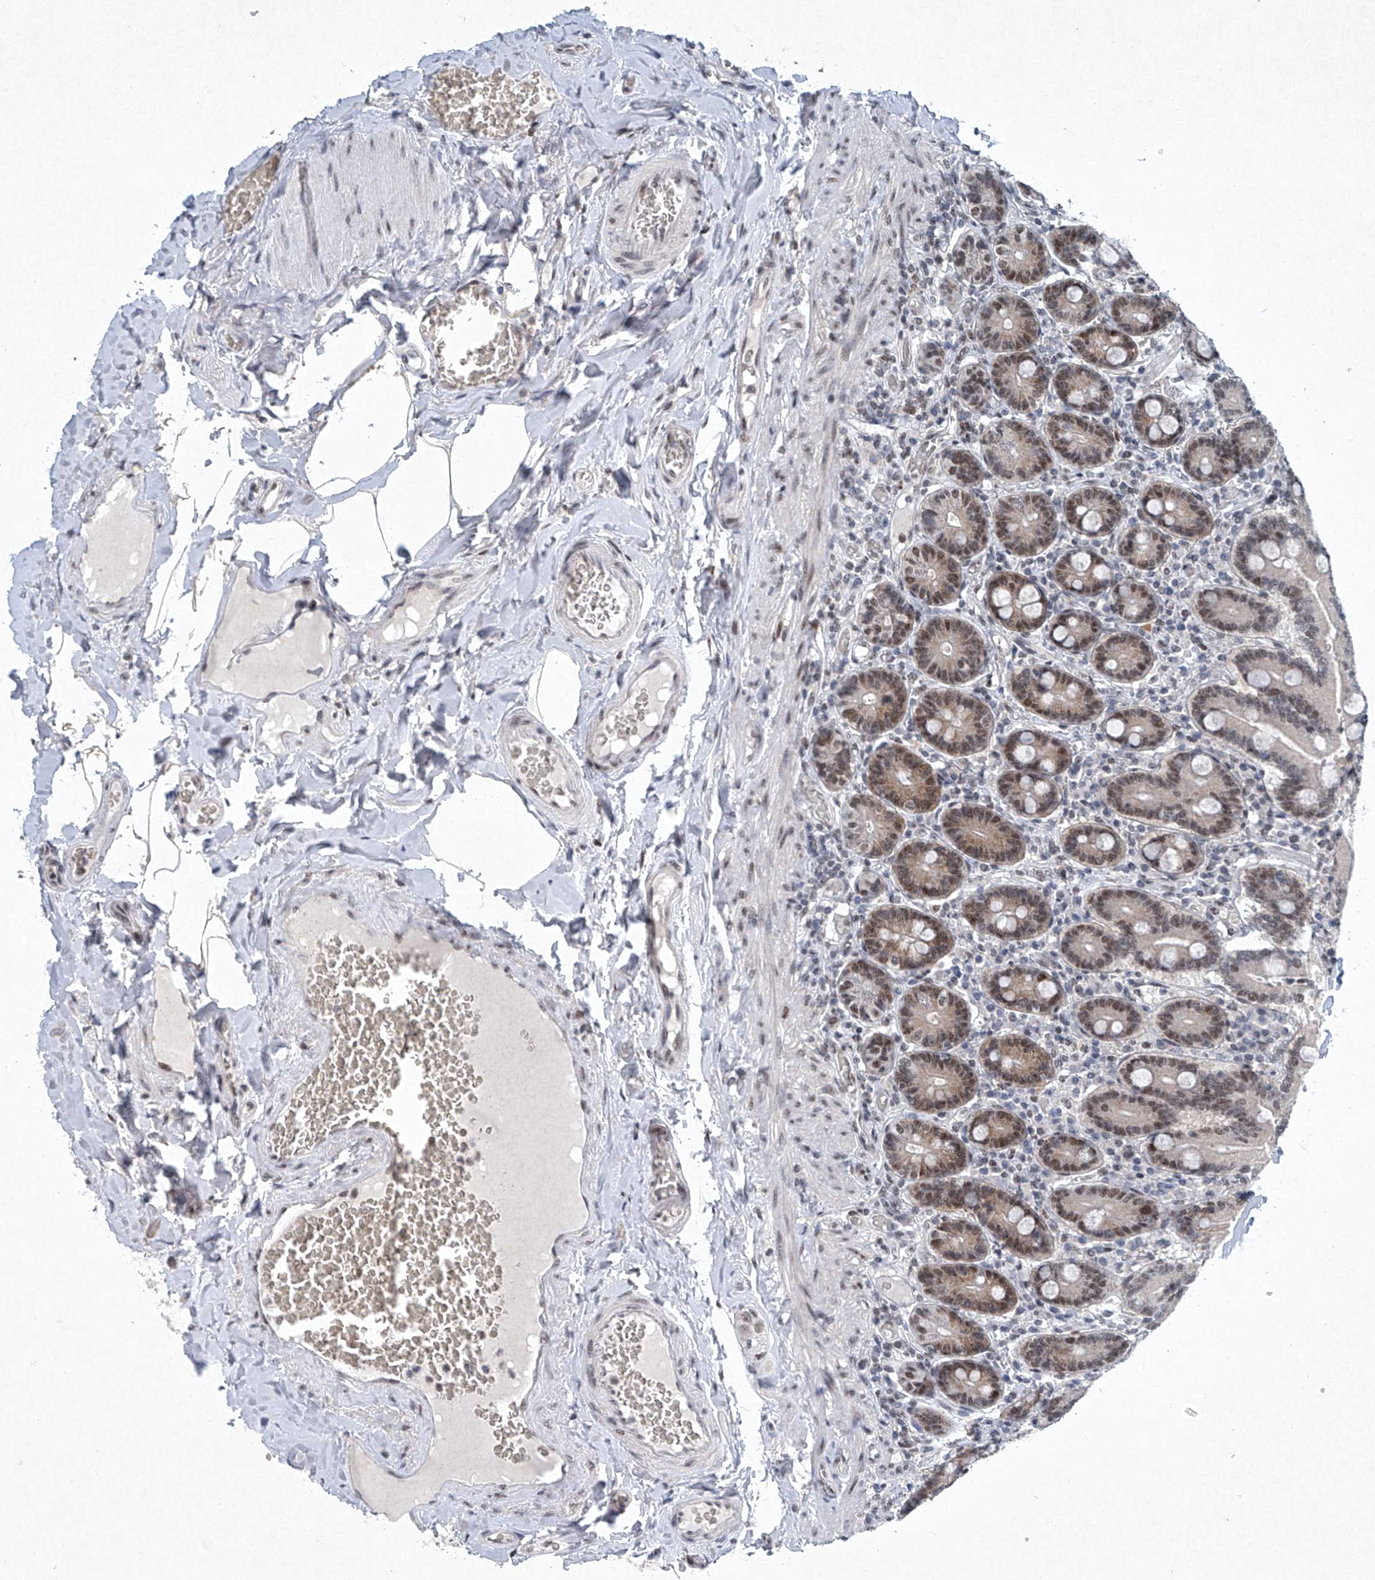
{"staining": {"intensity": "strong", "quantity": ">75%", "location": "cytoplasmic/membranous,nuclear"}, "tissue": "duodenum", "cell_type": "Glandular cells", "image_type": "normal", "snomed": [{"axis": "morphology", "description": "Normal tissue, NOS"}, {"axis": "topography", "description": "Duodenum"}], "caption": "Approximately >75% of glandular cells in normal human duodenum demonstrate strong cytoplasmic/membranous,nuclear protein positivity as visualized by brown immunohistochemical staining.", "gene": "TFDP1", "patient": {"sex": "female", "age": 62}}